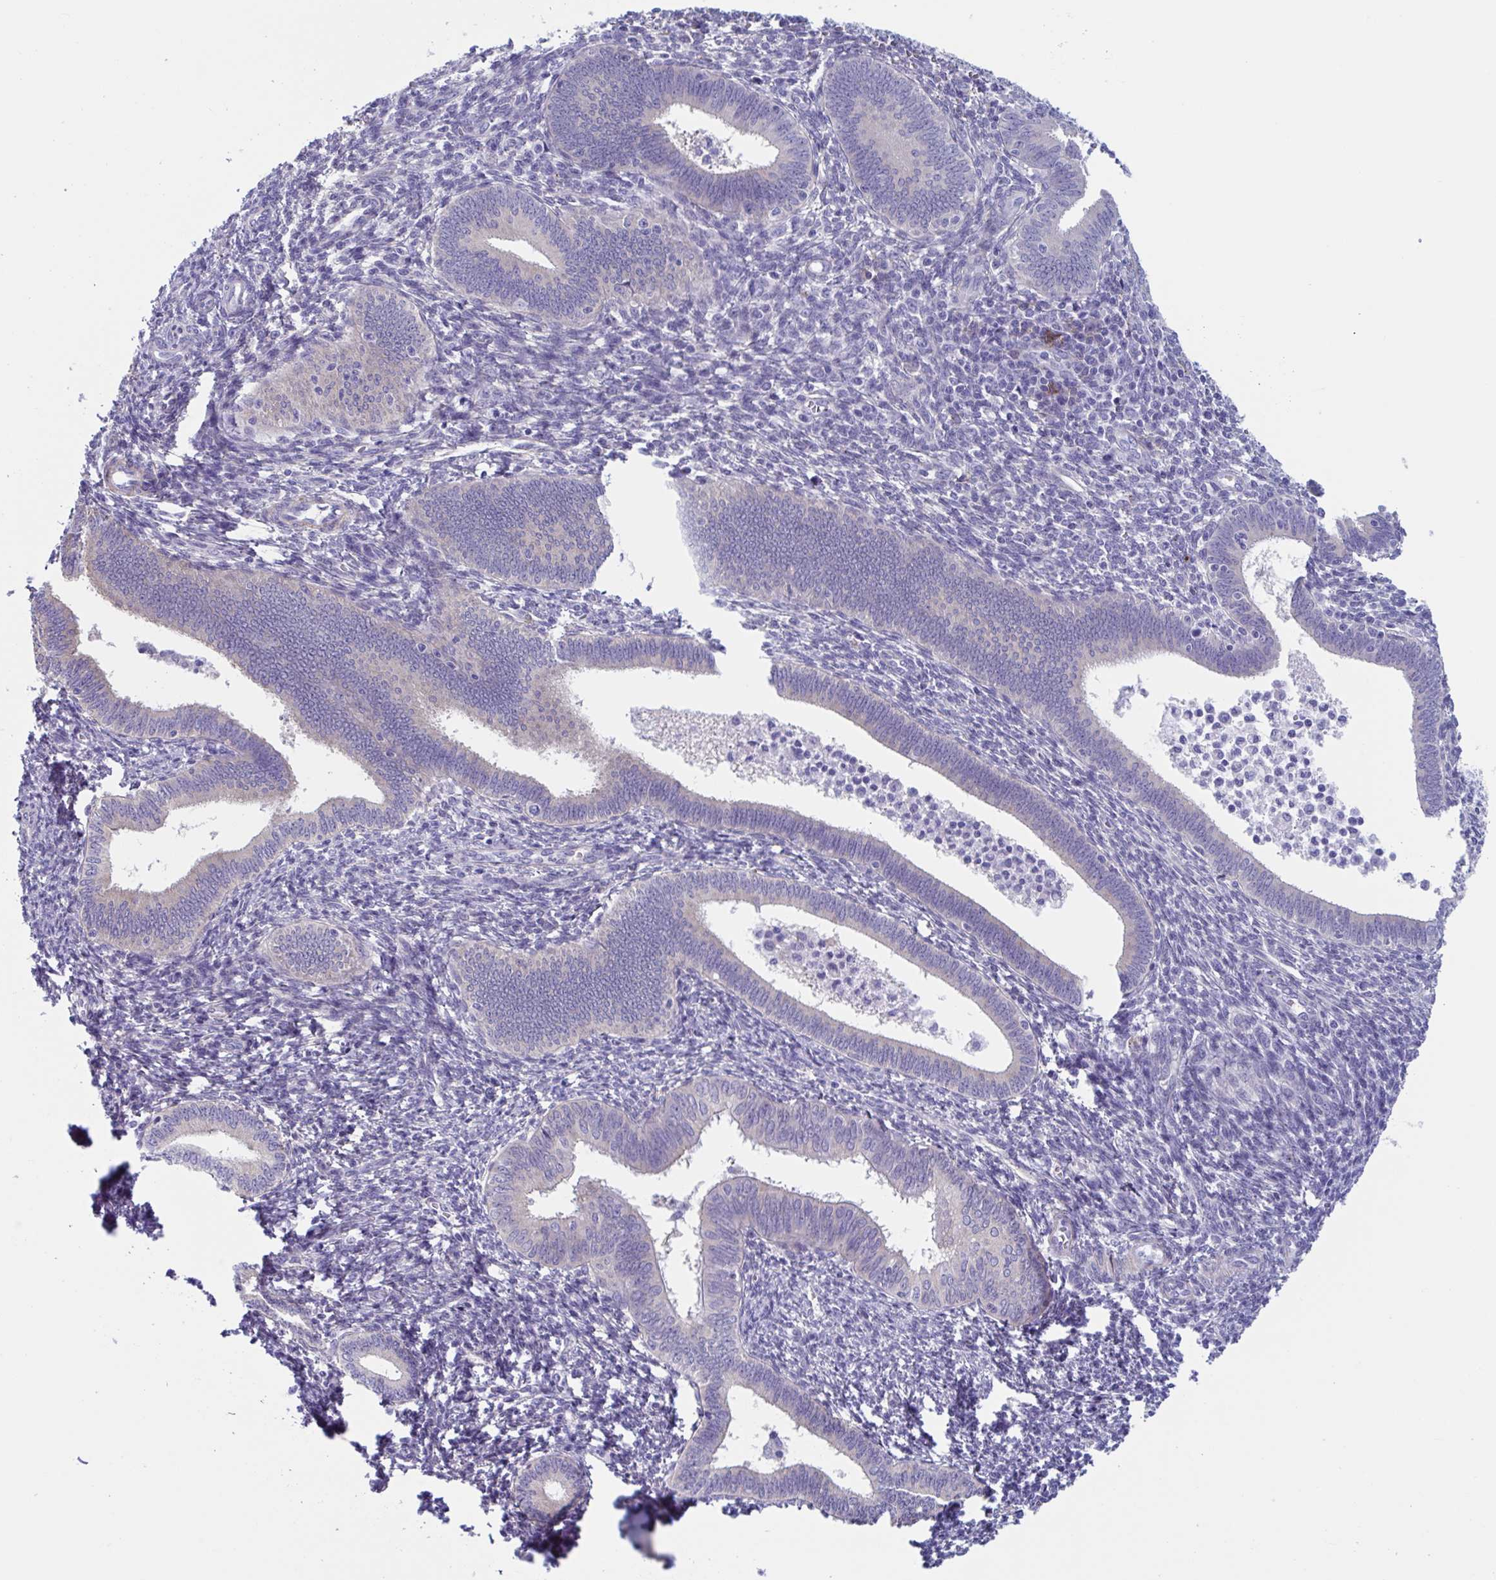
{"staining": {"intensity": "negative", "quantity": "none", "location": "none"}, "tissue": "endometrium", "cell_type": "Cells in endometrial stroma", "image_type": "normal", "snomed": [{"axis": "morphology", "description": "Normal tissue, NOS"}, {"axis": "topography", "description": "Endometrium"}], "caption": "This is an immunohistochemistry micrograph of normal human endometrium. There is no expression in cells in endometrial stroma.", "gene": "LPIN3", "patient": {"sex": "female", "age": 41}}